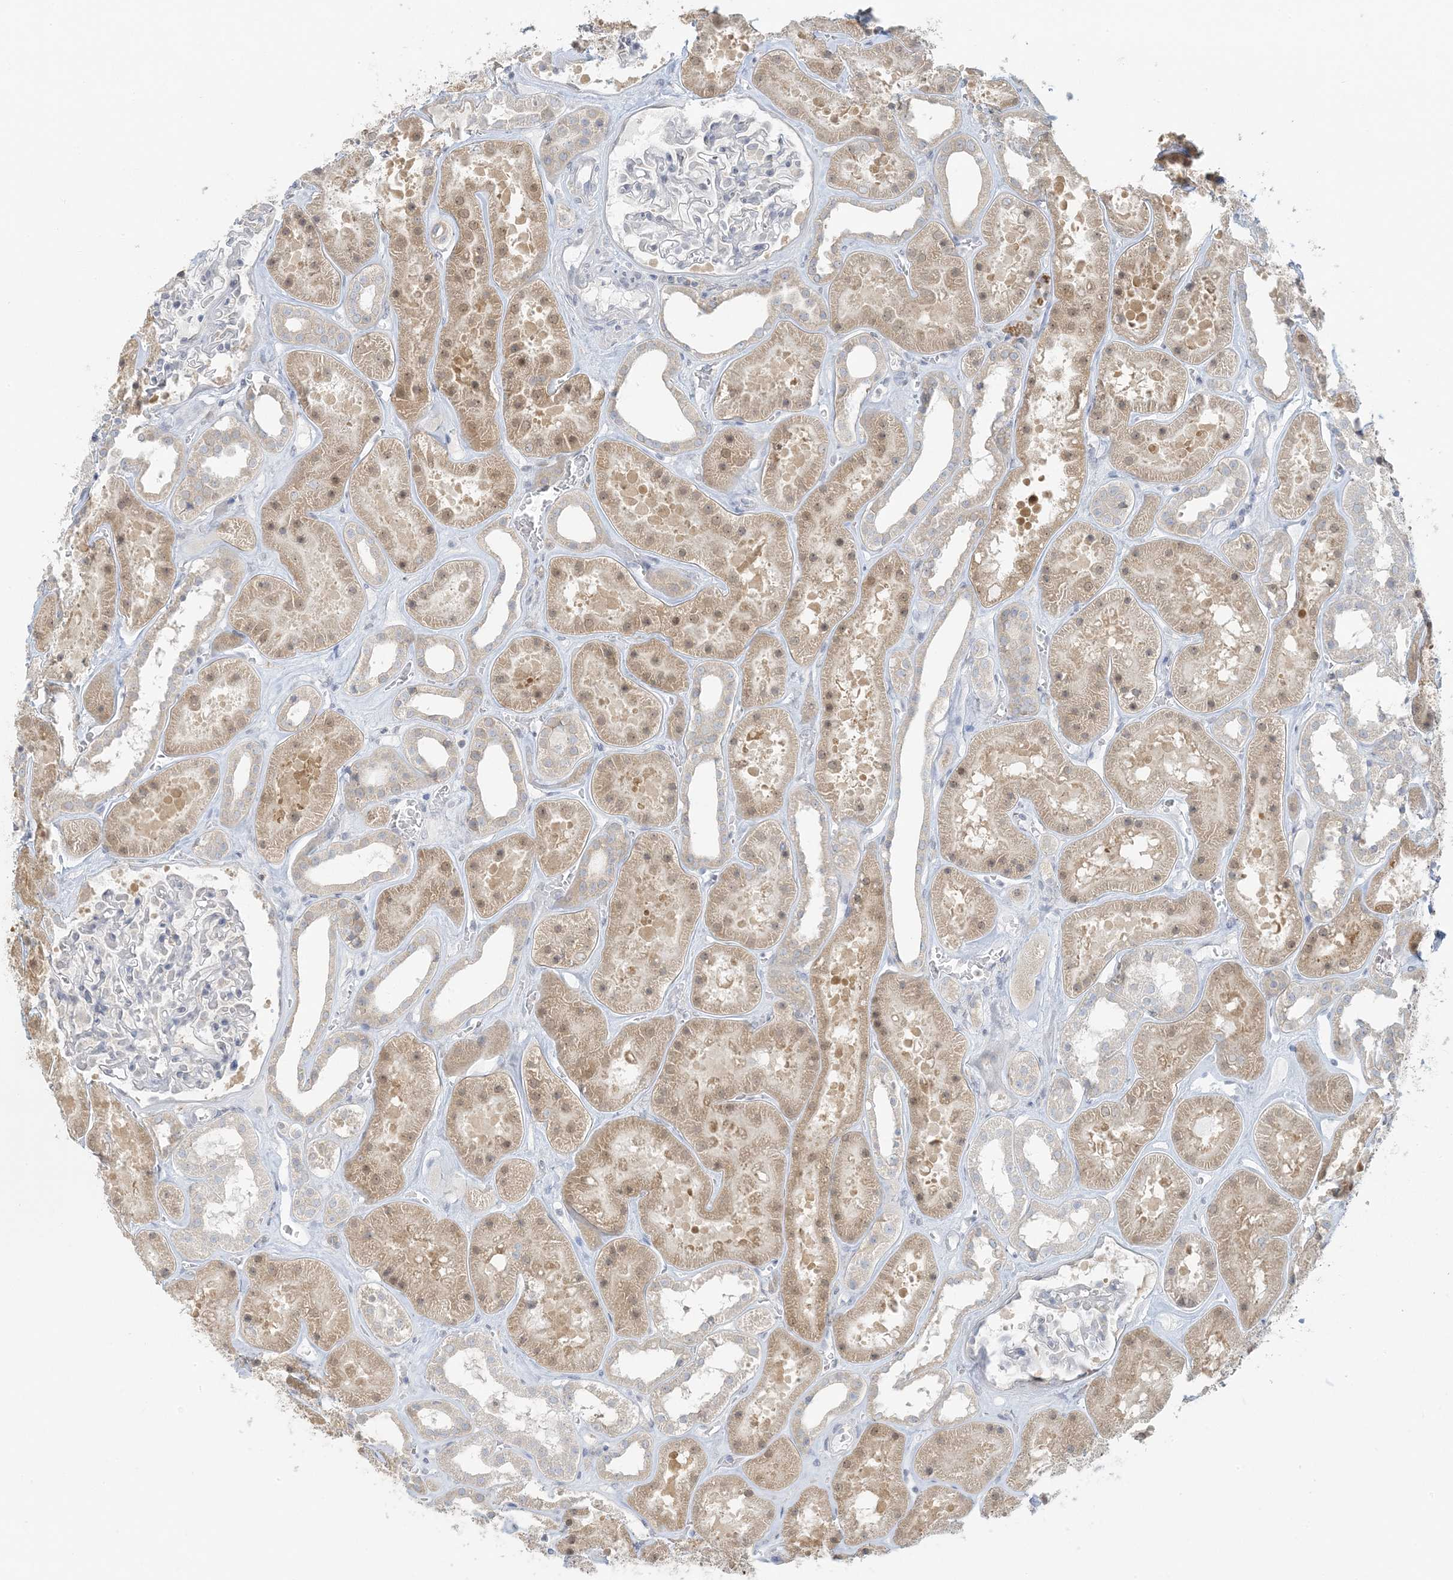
{"staining": {"intensity": "negative", "quantity": "none", "location": "none"}, "tissue": "kidney", "cell_type": "Cells in glomeruli", "image_type": "normal", "snomed": [{"axis": "morphology", "description": "Normal tissue, NOS"}, {"axis": "topography", "description": "Kidney"}], "caption": "This is a micrograph of IHC staining of benign kidney, which shows no positivity in cells in glomeruli.", "gene": "EEFSEC", "patient": {"sex": "female", "age": 41}}